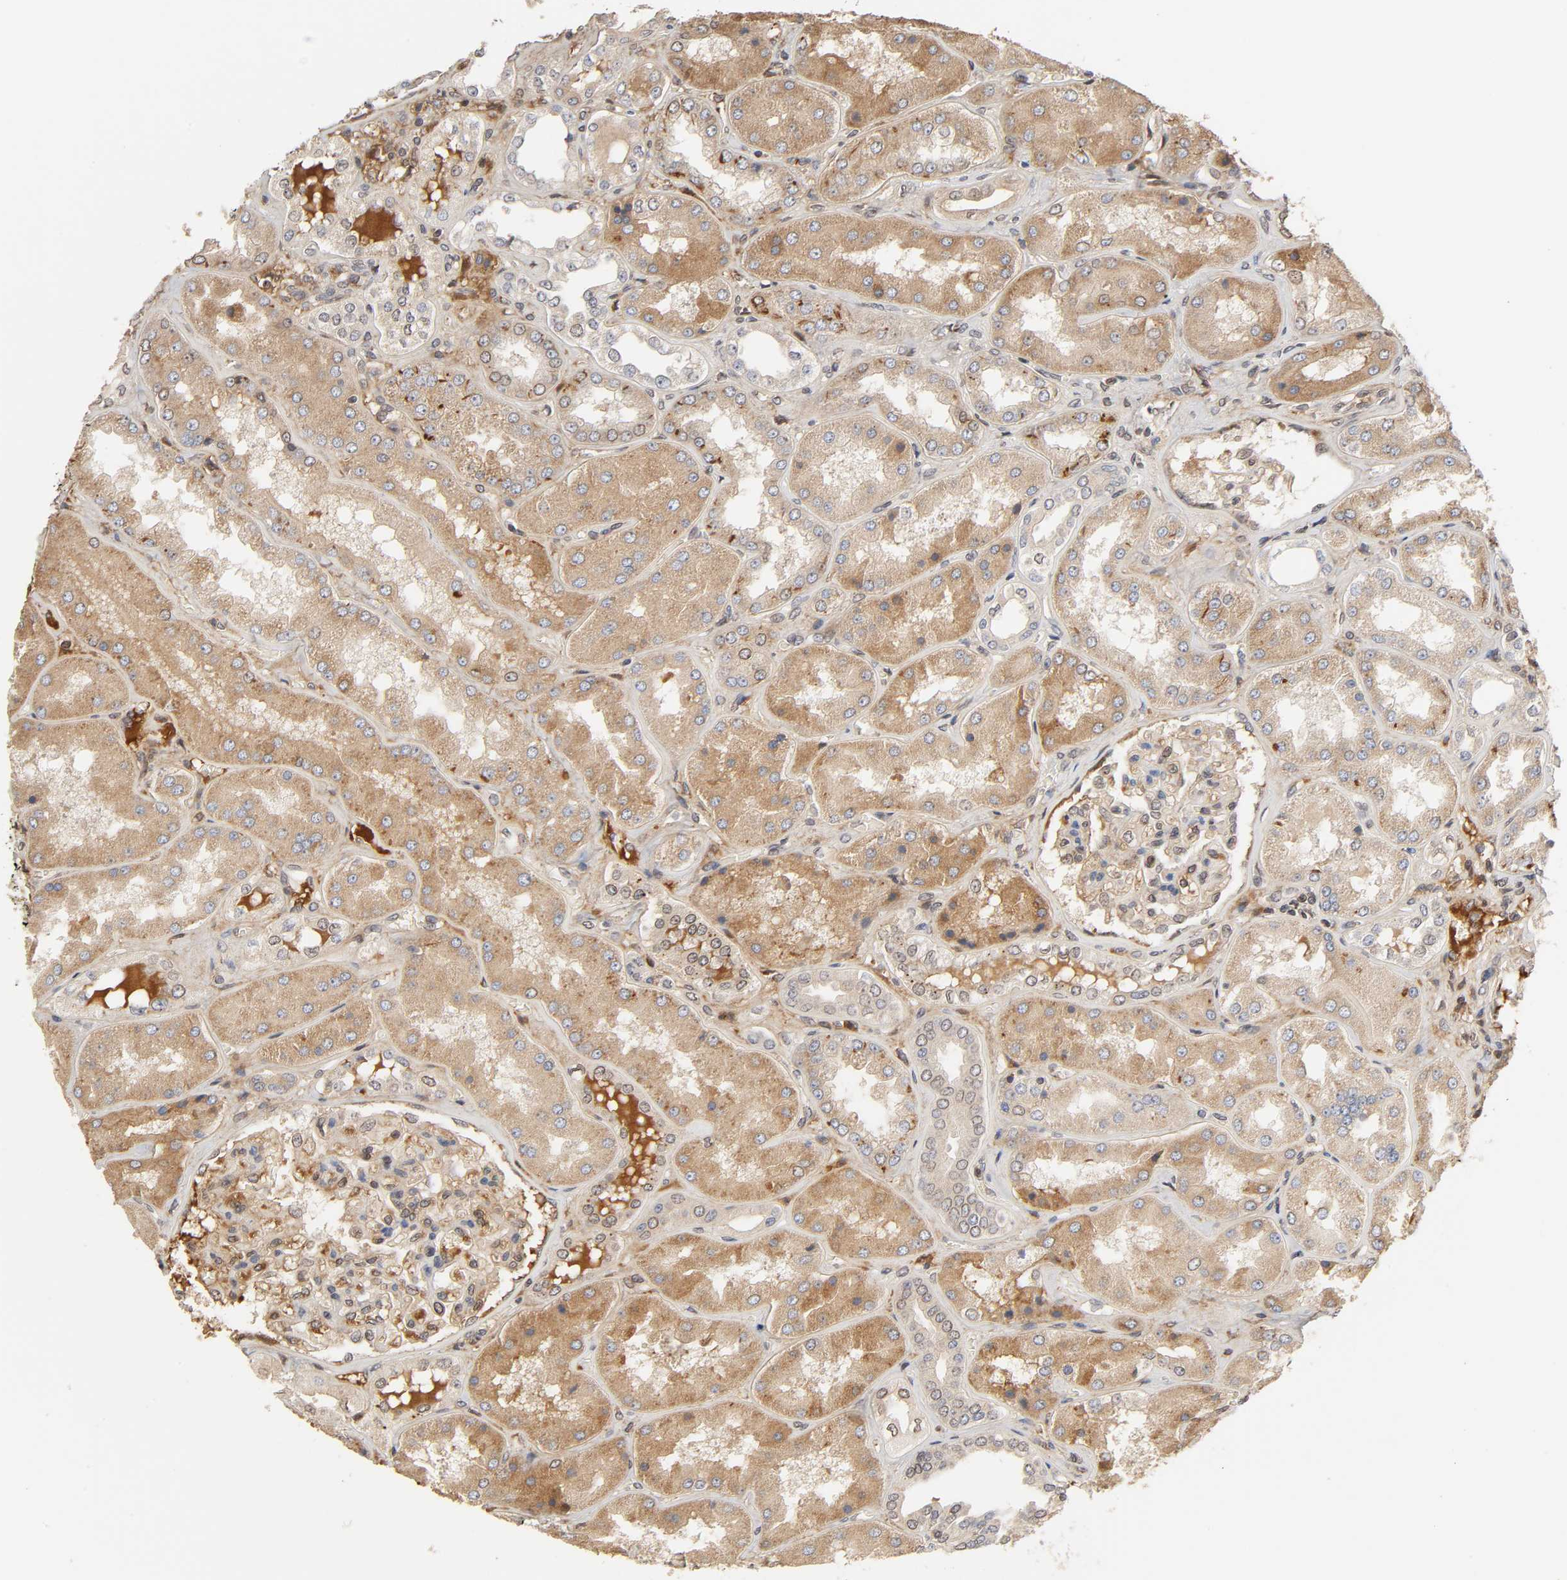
{"staining": {"intensity": "moderate", "quantity": ">75%", "location": "cytoplasmic/membranous,nuclear"}, "tissue": "kidney", "cell_type": "Cells in glomeruli", "image_type": "normal", "snomed": [{"axis": "morphology", "description": "Normal tissue, NOS"}, {"axis": "topography", "description": "Kidney"}], "caption": "A brown stain shows moderate cytoplasmic/membranous,nuclear positivity of a protein in cells in glomeruli of unremarkable kidney. The staining was performed using DAB, with brown indicating positive protein expression. Nuclei are stained blue with hematoxylin.", "gene": "CPN2", "patient": {"sex": "female", "age": 56}}